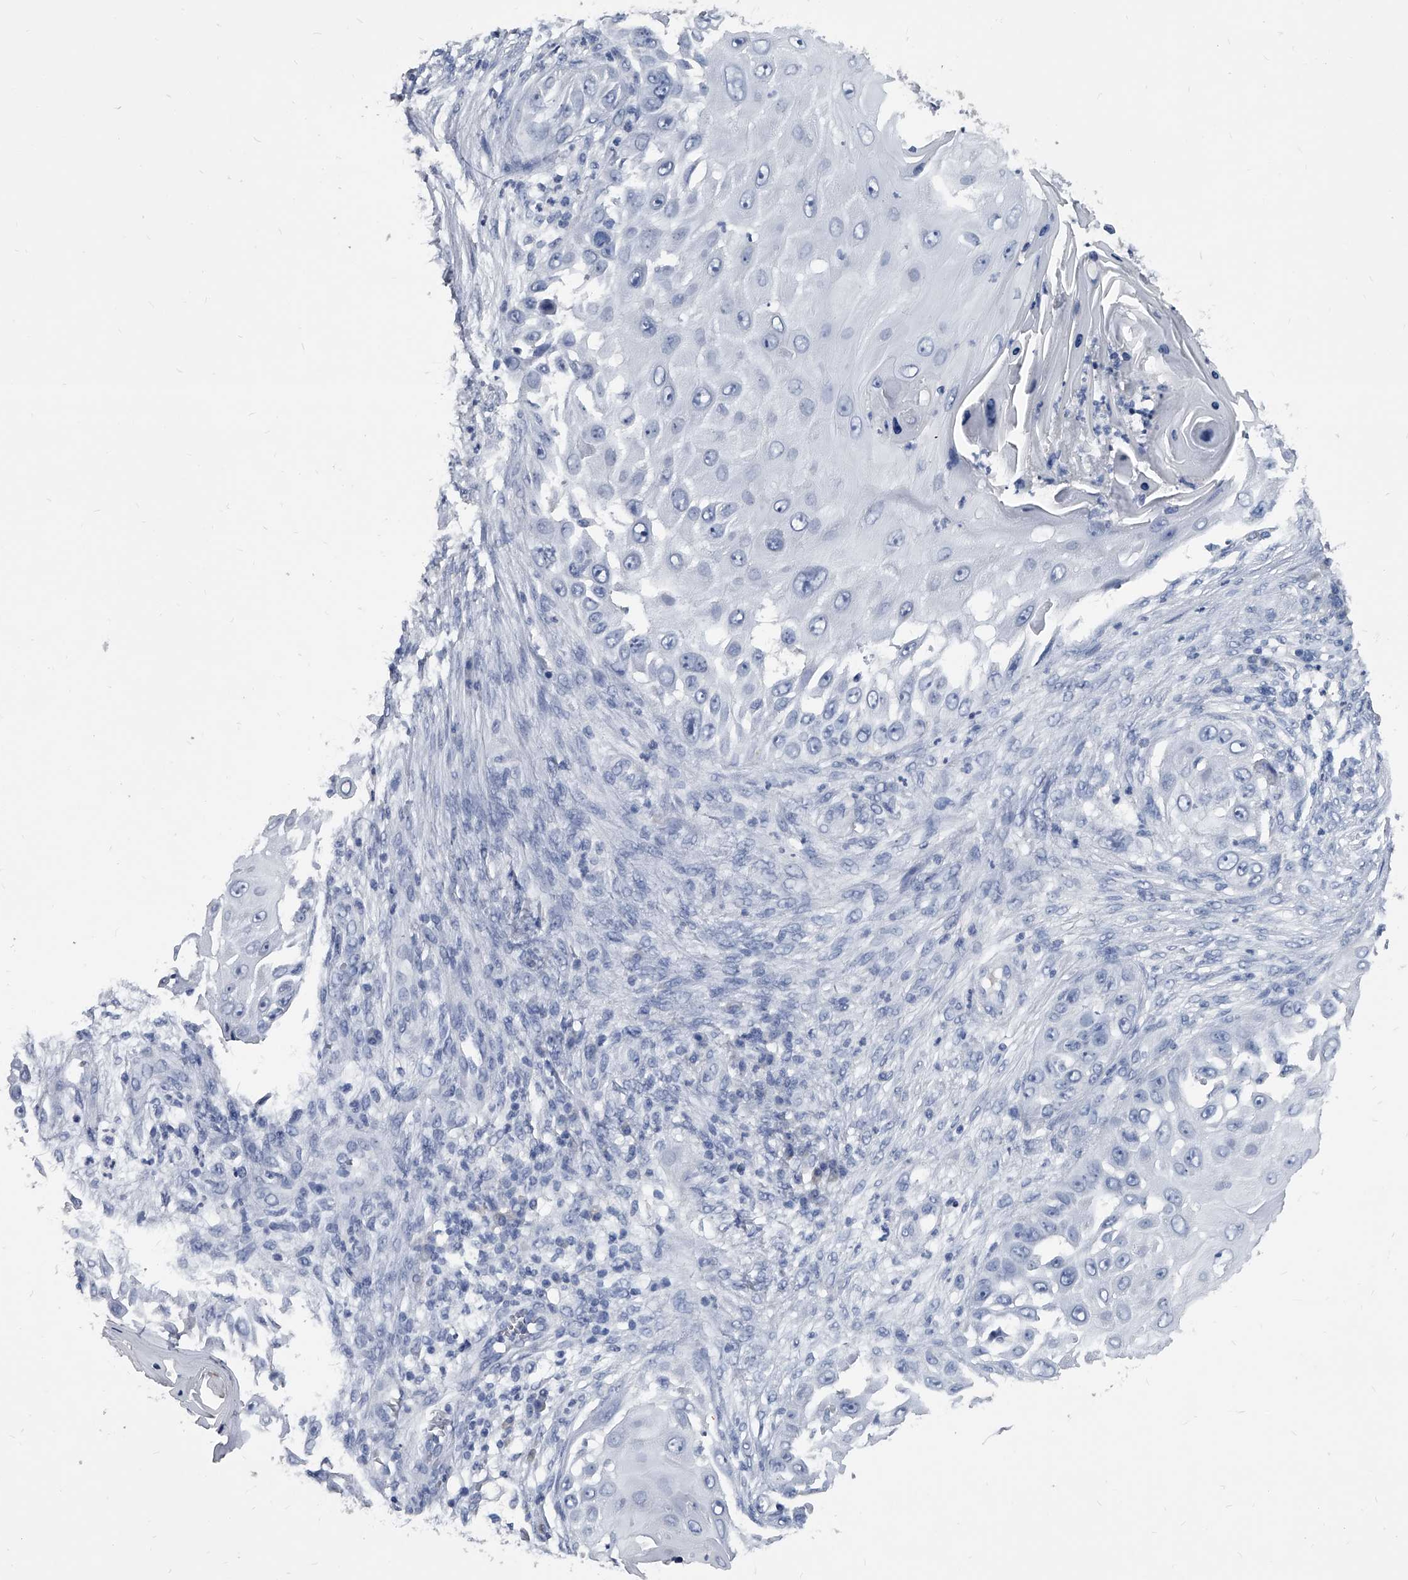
{"staining": {"intensity": "negative", "quantity": "none", "location": "none"}, "tissue": "skin cancer", "cell_type": "Tumor cells", "image_type": "cancer", "snomed": [{"axis": "morphology", "description": "Squamous cell carcinoma, NOS"}, {"axis": "topography", "description": "Skin"}], "caption": "This is a micrograph of IHC staining of skin cancer, which shows no staining in tumor cells.", "gene": "BCAS1", "patient": {"sex": "female", "age": 44}}